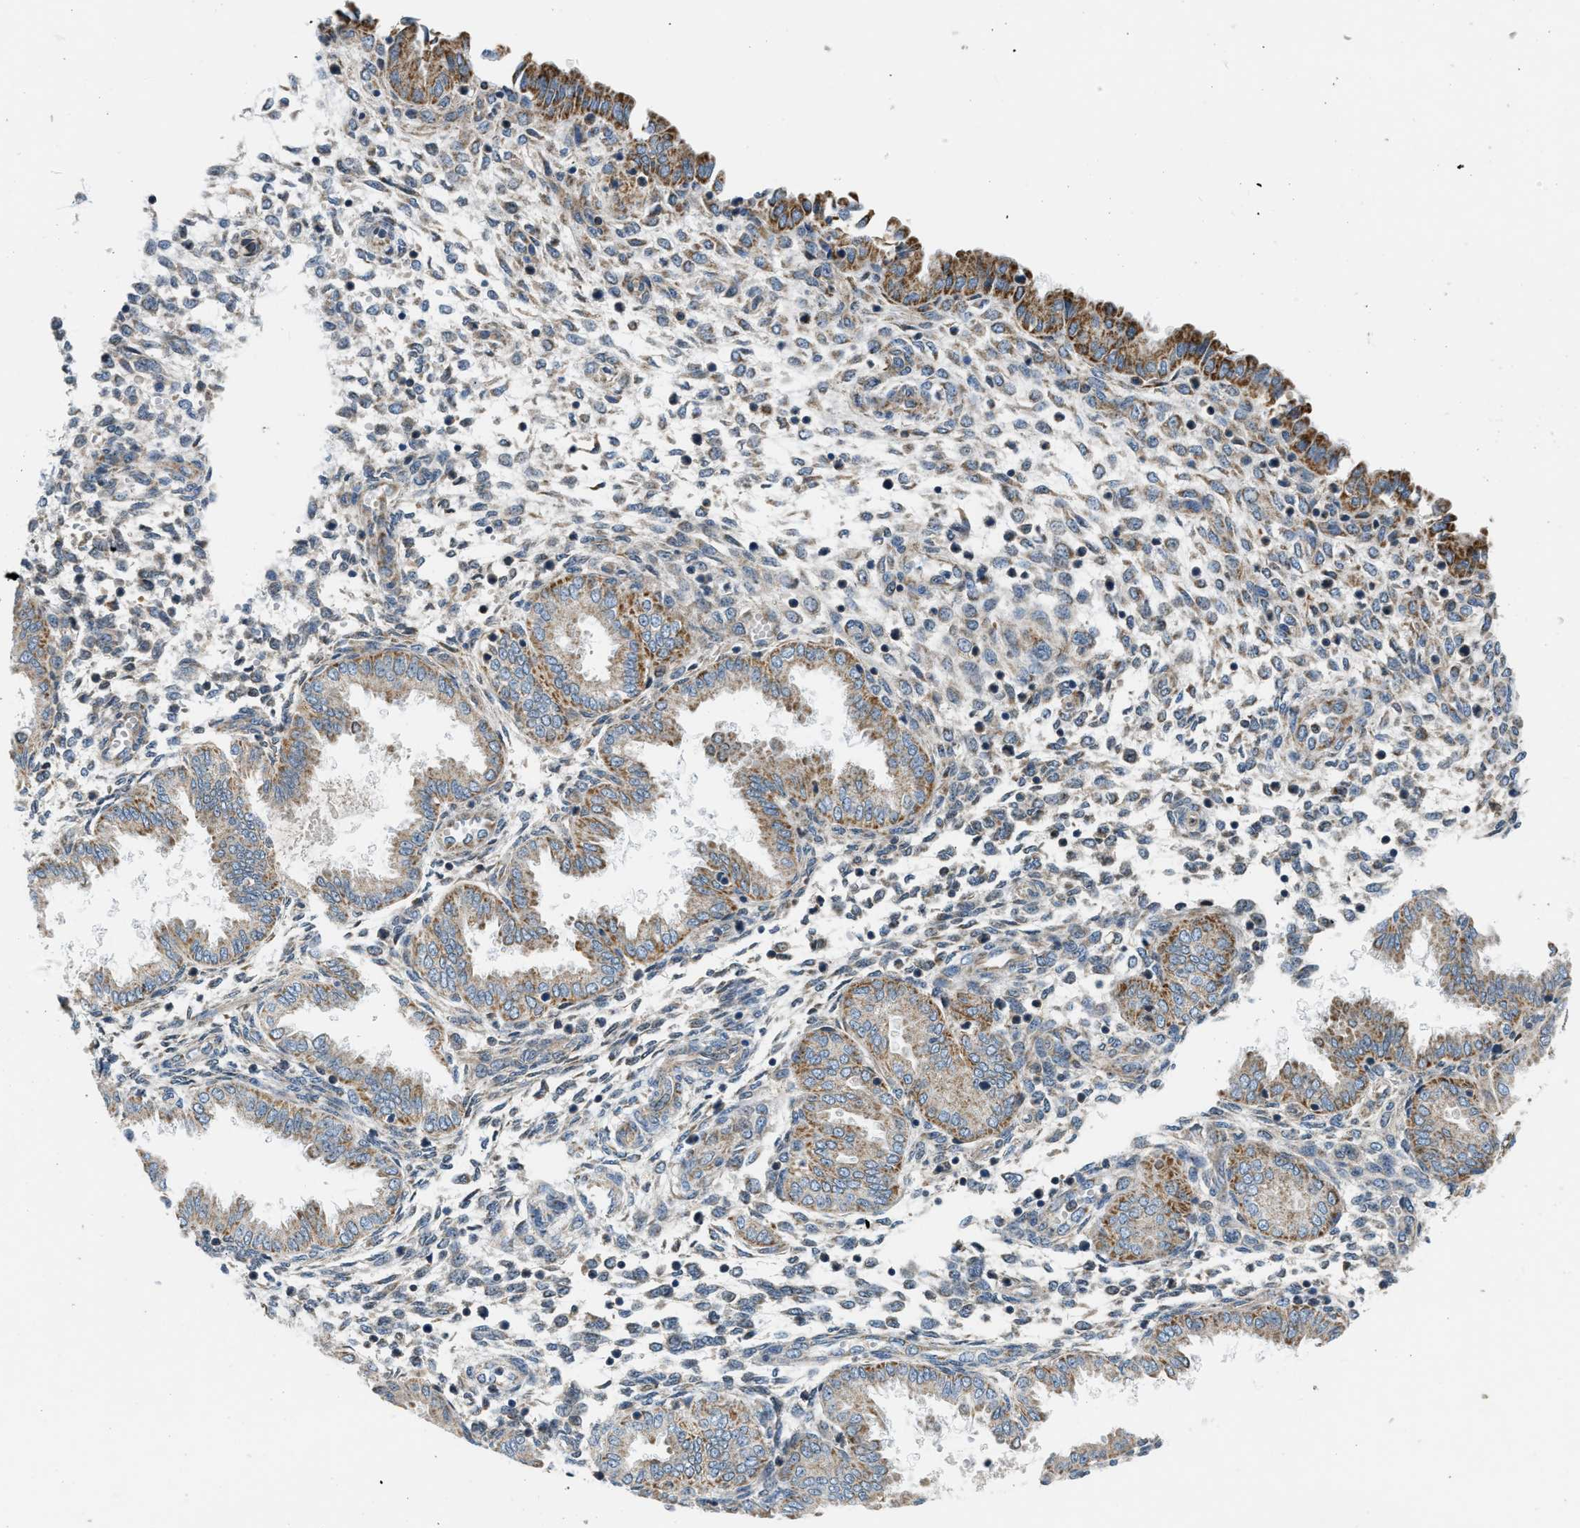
{"staining": {"intensity": "moderate", "quantity": "<25%", "location": "cytoplasmic/membranous"}, "tissue": "endometrium", "cell_type": "Cells in endometrial stroma", "image_type": "normal", "snomed": [{"axis": "morphology", "description": "Normal tissue, NOS"}, {"axis": "topography", "description": "Endometrium"}], "caption": "Immunohistochemistry (DAB (3,3'-diaminobenzidine)) staining of unremarkable human endometrium shows moderate cytoplasmic/membranous protein expression in about <25% of cells in endometrial stroma. The protein is stained brown, and the nuclei are stained in blue (DAB (3,3'-diaminobenzidine) IHC with brightfield microscopy, high magnification).", "gene": "ACADVL", "patient": {"sex": "female", "age": 33}}